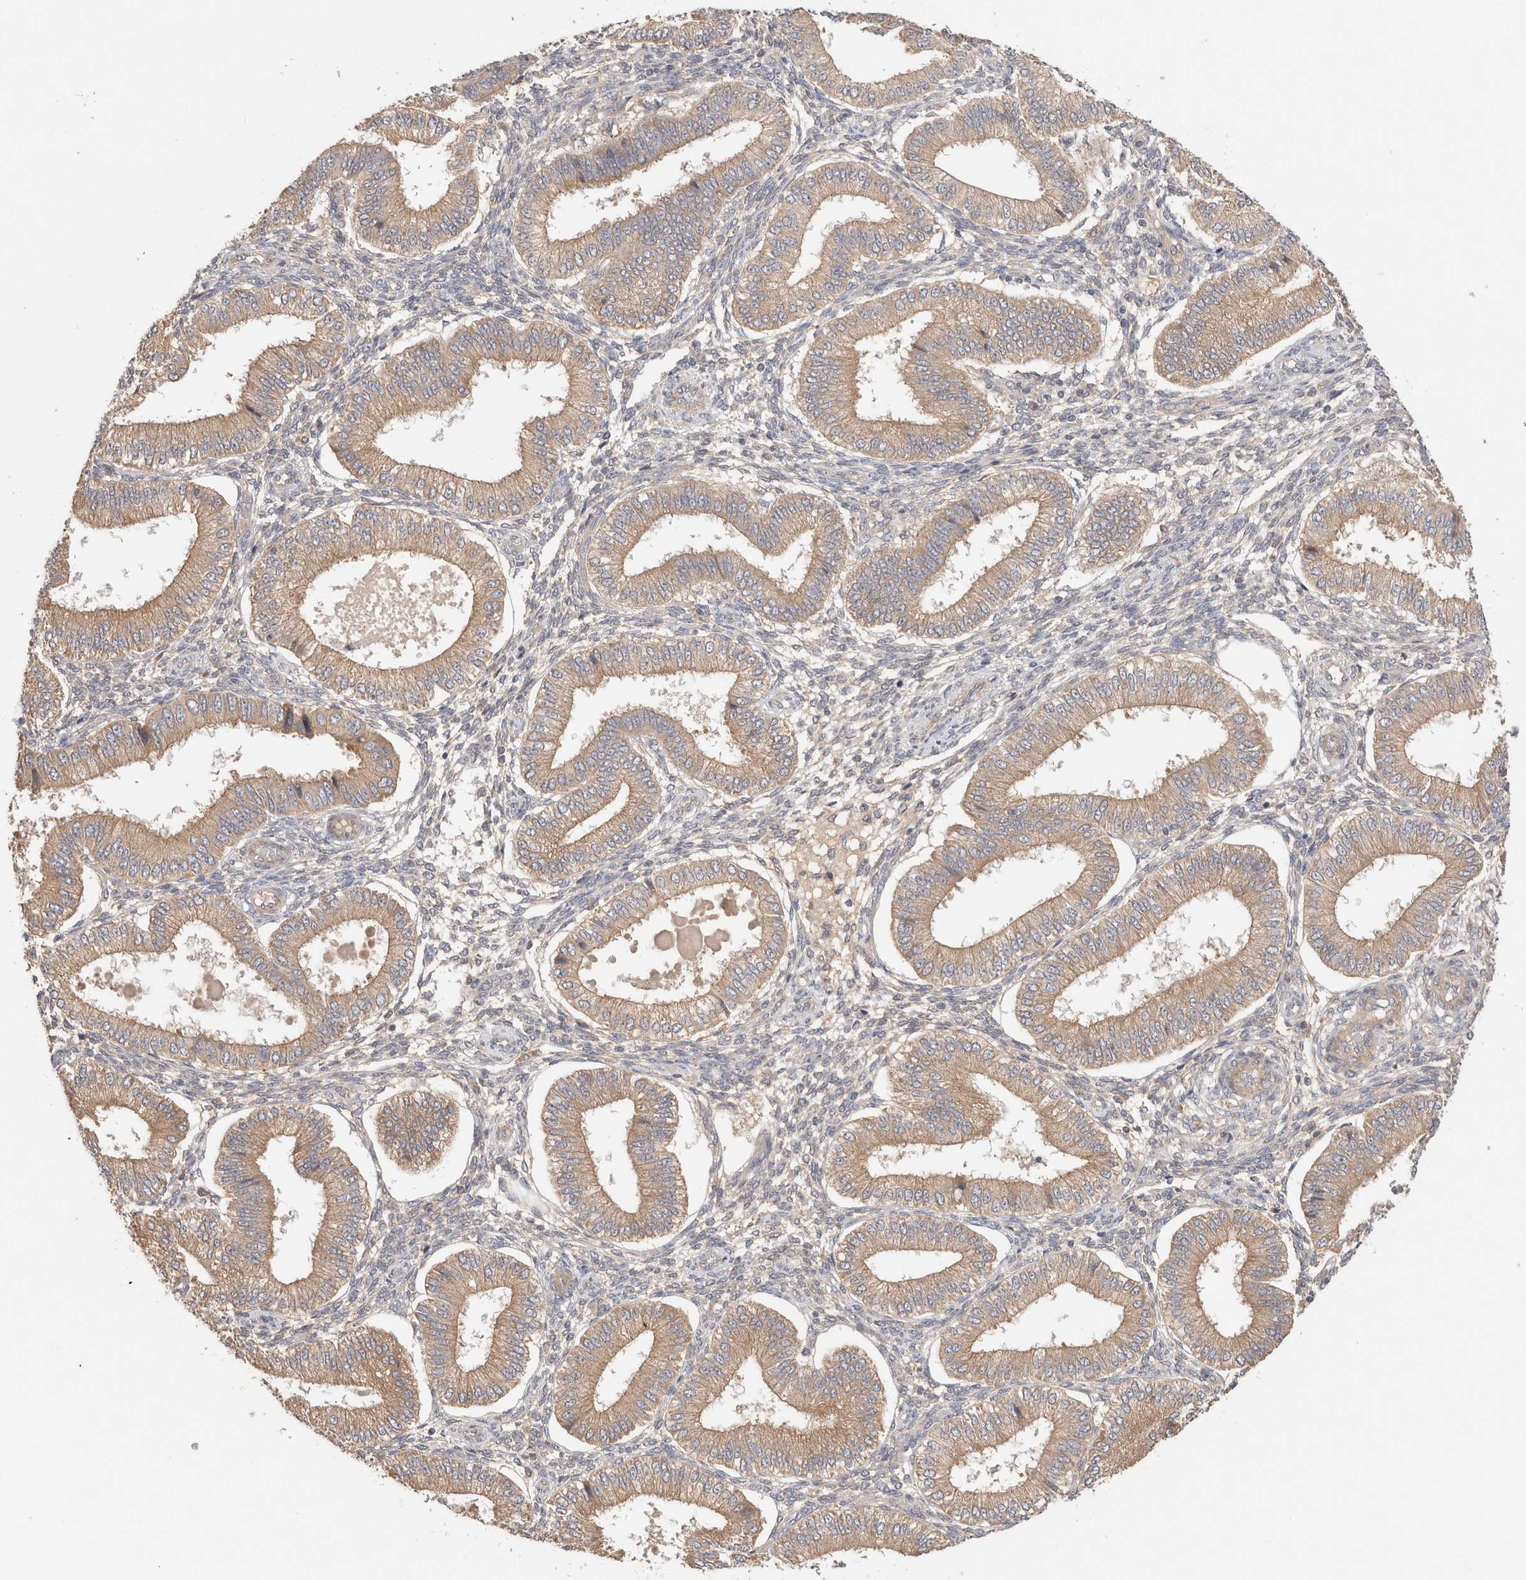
{"staining": {"intensity": "weak", "quantity": "25%-75%", "location": "cytoplasmic/membranous"}, "tissue": "endometrium", "cell_type": "Cells in endometrial stroma", "image_type": "normal", "snomed": [{"axis": "morphology", "description": "Normal tissue, NOS"}, {"axis": "topography", "description": "Endometrium"}], "caption": "Immunohistochemical staining of unremarkable human endometrium exhibits weak cytoplasmic/membranous protein positivity in about 25%-75% of cells in endometrial stroma. Using DAB (brown) and hematoxylin (blue) stains, captured at high magnification using brightfield microscopy.", "gene": "C8orf44", "patient": {"sex": "female", "age": 39}}